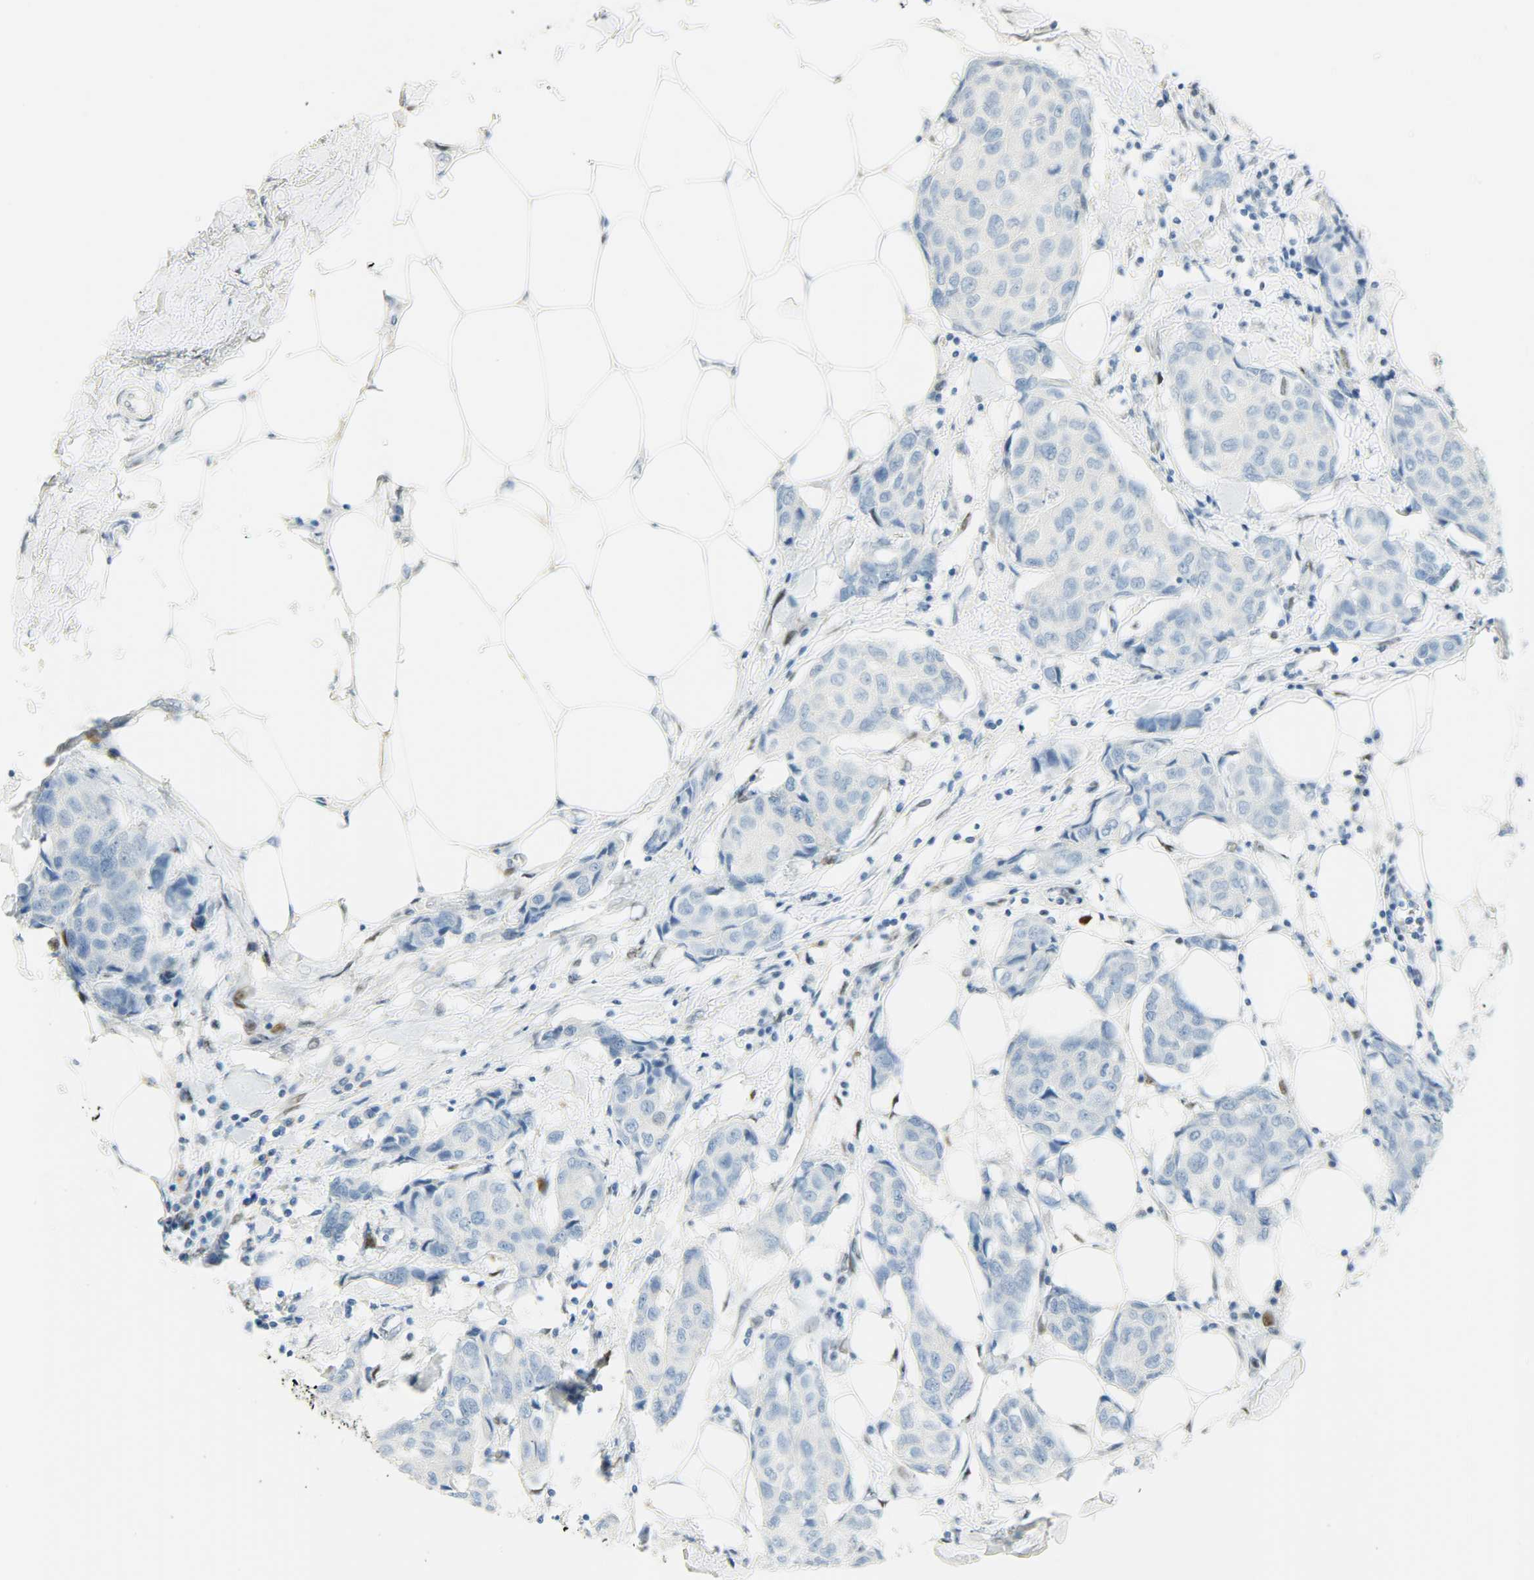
{"staining": {"intensity": "weak", "quantity": "<25%", "location": "nuclear"}, "tissue": "breast cancer", "cell_type": "Tumor cells", "image_type": "cancer", "snomed": [{"axis": "morphology", "description": "Duct carcinoma"}, {"axis": "topography", "description": "Breast"}], "caption": "An immunohistochemistry (IHC) photomicrograph of breast invasive ductal carcinoma is shown. There is no staining in tumor cells of breast invasive ductal carcinoma.", "gene": "JUNB", "patient": {"sex": "female", "age": 80}}